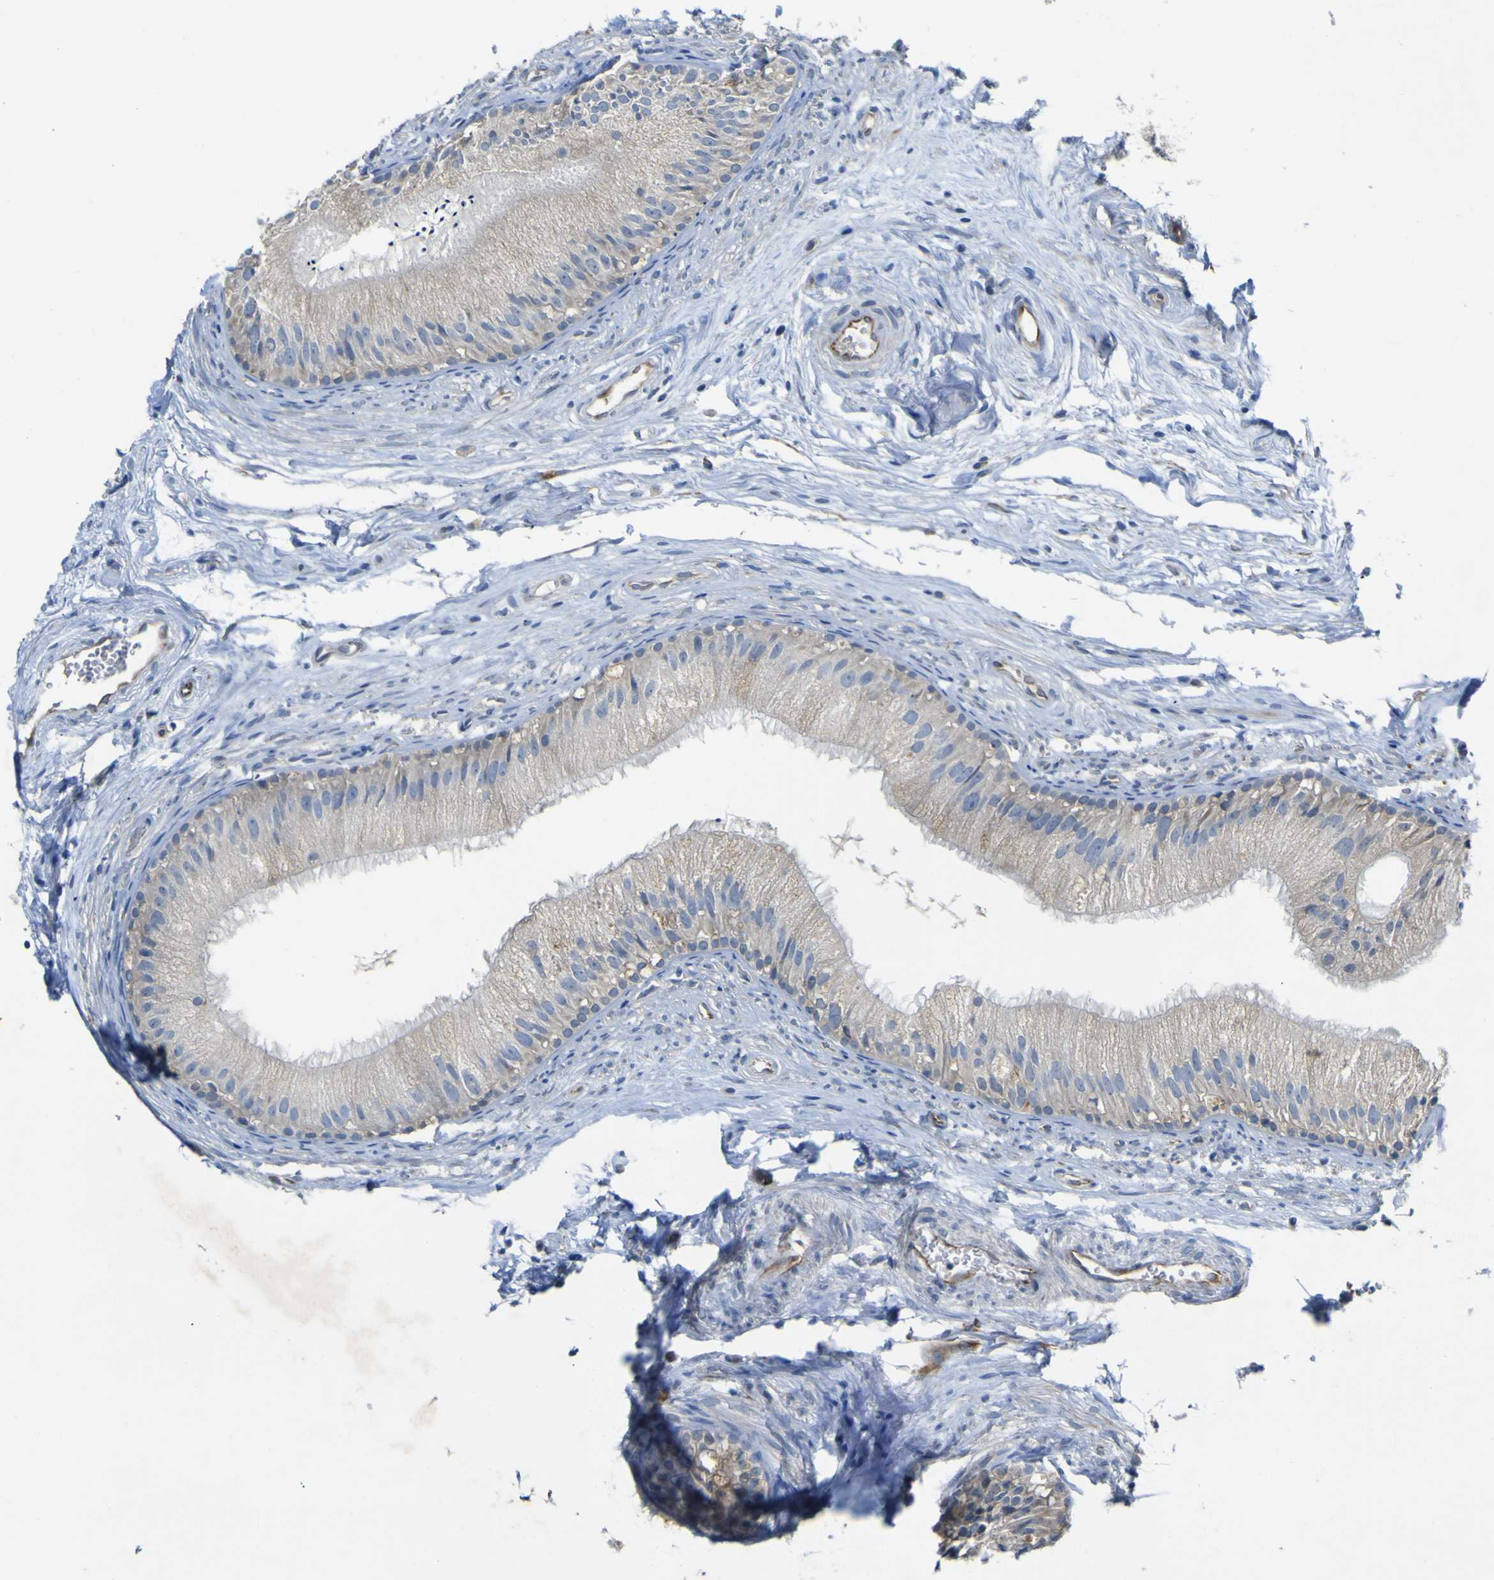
{"staining": {"intensity": "moderate", "quantity": "25%-75%", "location": "cytoplasmic/membranous"}, "tissue": "epididymis", "cell_type": "Glandular cells", "image_type": "normal", "snomed": [{"axis": "morphology", "description": "Normal tissue, NOS"}, {"axis": "topography", "description": "Epididymis"}], "caption": "A high-resolution histopathology image shows immunohistochemistry (IHC) staining of normal epididymis, which reveals moderate cytoplasmic/membranous positivity in approximately 25%-75% of glandular cells.", "gene": "LDLR", "patient": {"sex": "male", "age": 56}}